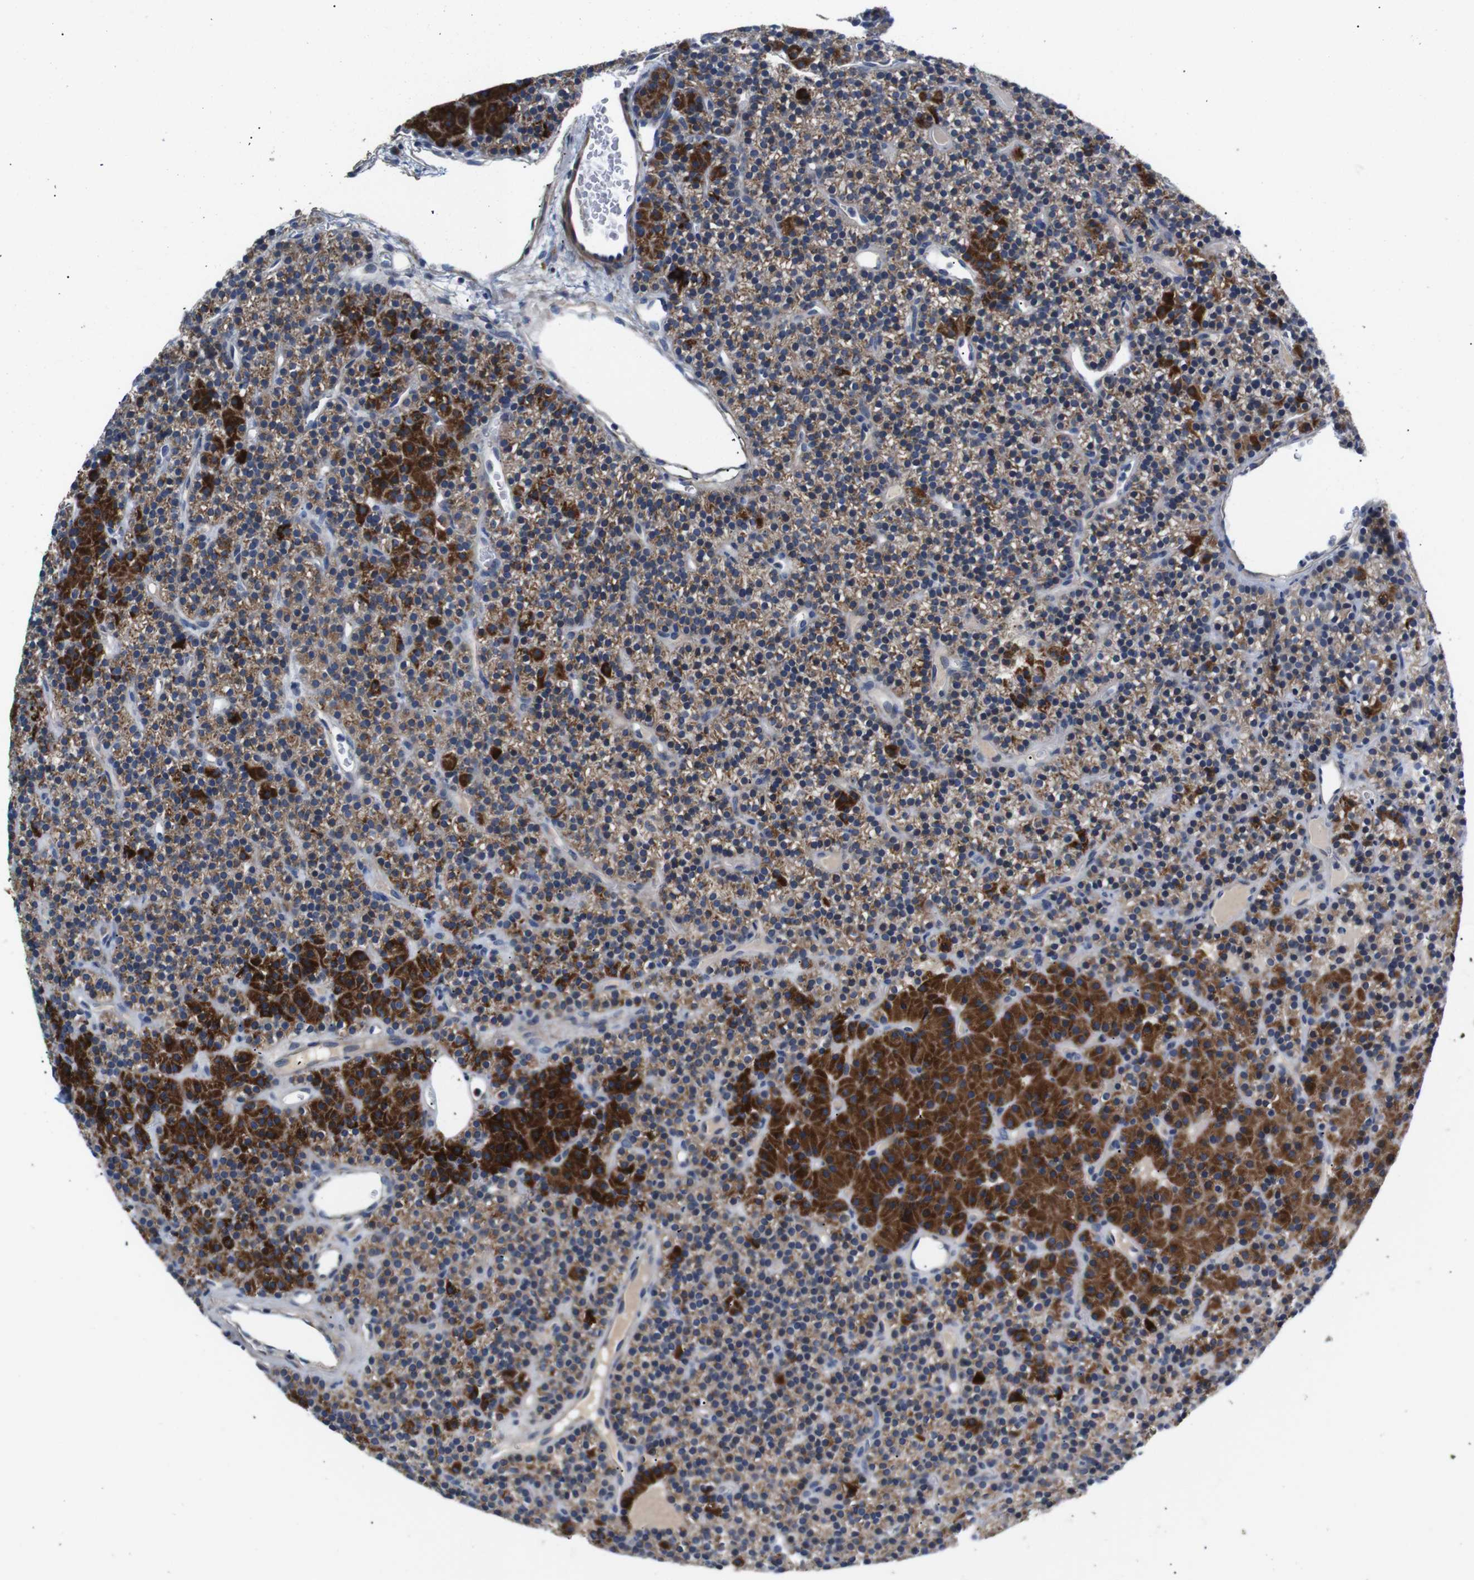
{"staining": {"intensity": "strong", "quantity": ">75%", "location": "cytoplasmic/membranous"}, "tissue": "parathyroid gland", "cell_type": "Glandular cells", "image_type": "normal", "snomed": [{"axis": "morphology", "description": "Normal tissue, NOS"}, {"axis": "morphology", "description": "Hyperplasia, NOS"}, {"axis": "topography", "description": "Parathyroid gland"}], "caption": "Protein staining by IHC shows strong cytoplasmic/membranous staining in about >75% of glandular cells in normal parathyroid gland. (Stains: DAB in brown, nuclei in blue, Microscopy: brightfield microscopy at high magnification).", "gene": "LRRC55", "patient": {"sex": "male", "age": 44}}